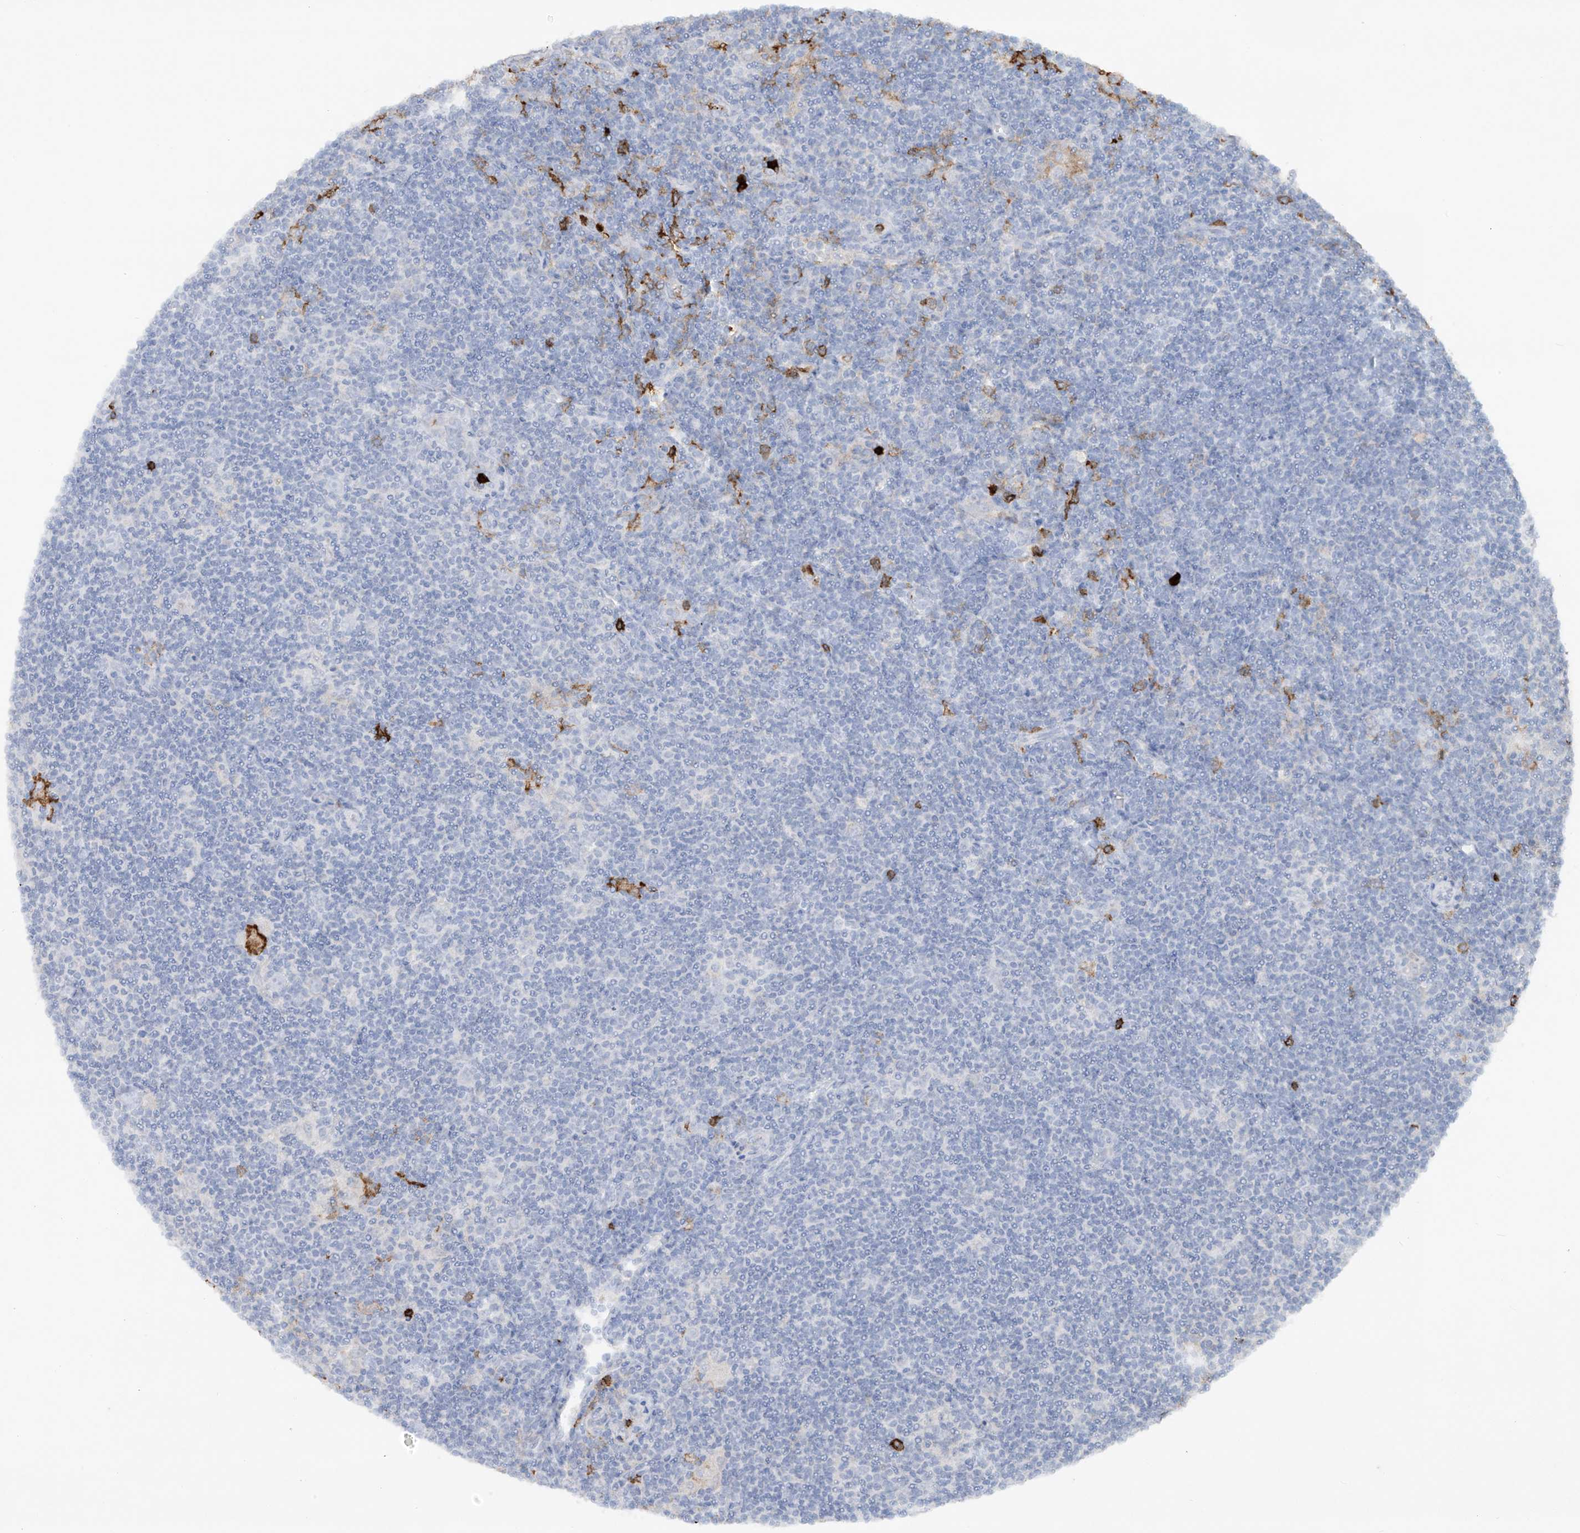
{"staining": {"intensity": "negative", "quantity": "none", "location": "none"}, "tissue": "lymphoma", "cell_type": "Tumor cells", "image_type": "cancer", "snomed": [{"axis": "morphology", "description": "Hodgkin's disease, NOS"}, {"axis": "topography", "description": "Lymph node"}], "caption": "Image shows no significant protein expression in tumor cells of lymphoma.", "gene": "FCGR3A", "patient": {"sex": "female", "age": 57}}